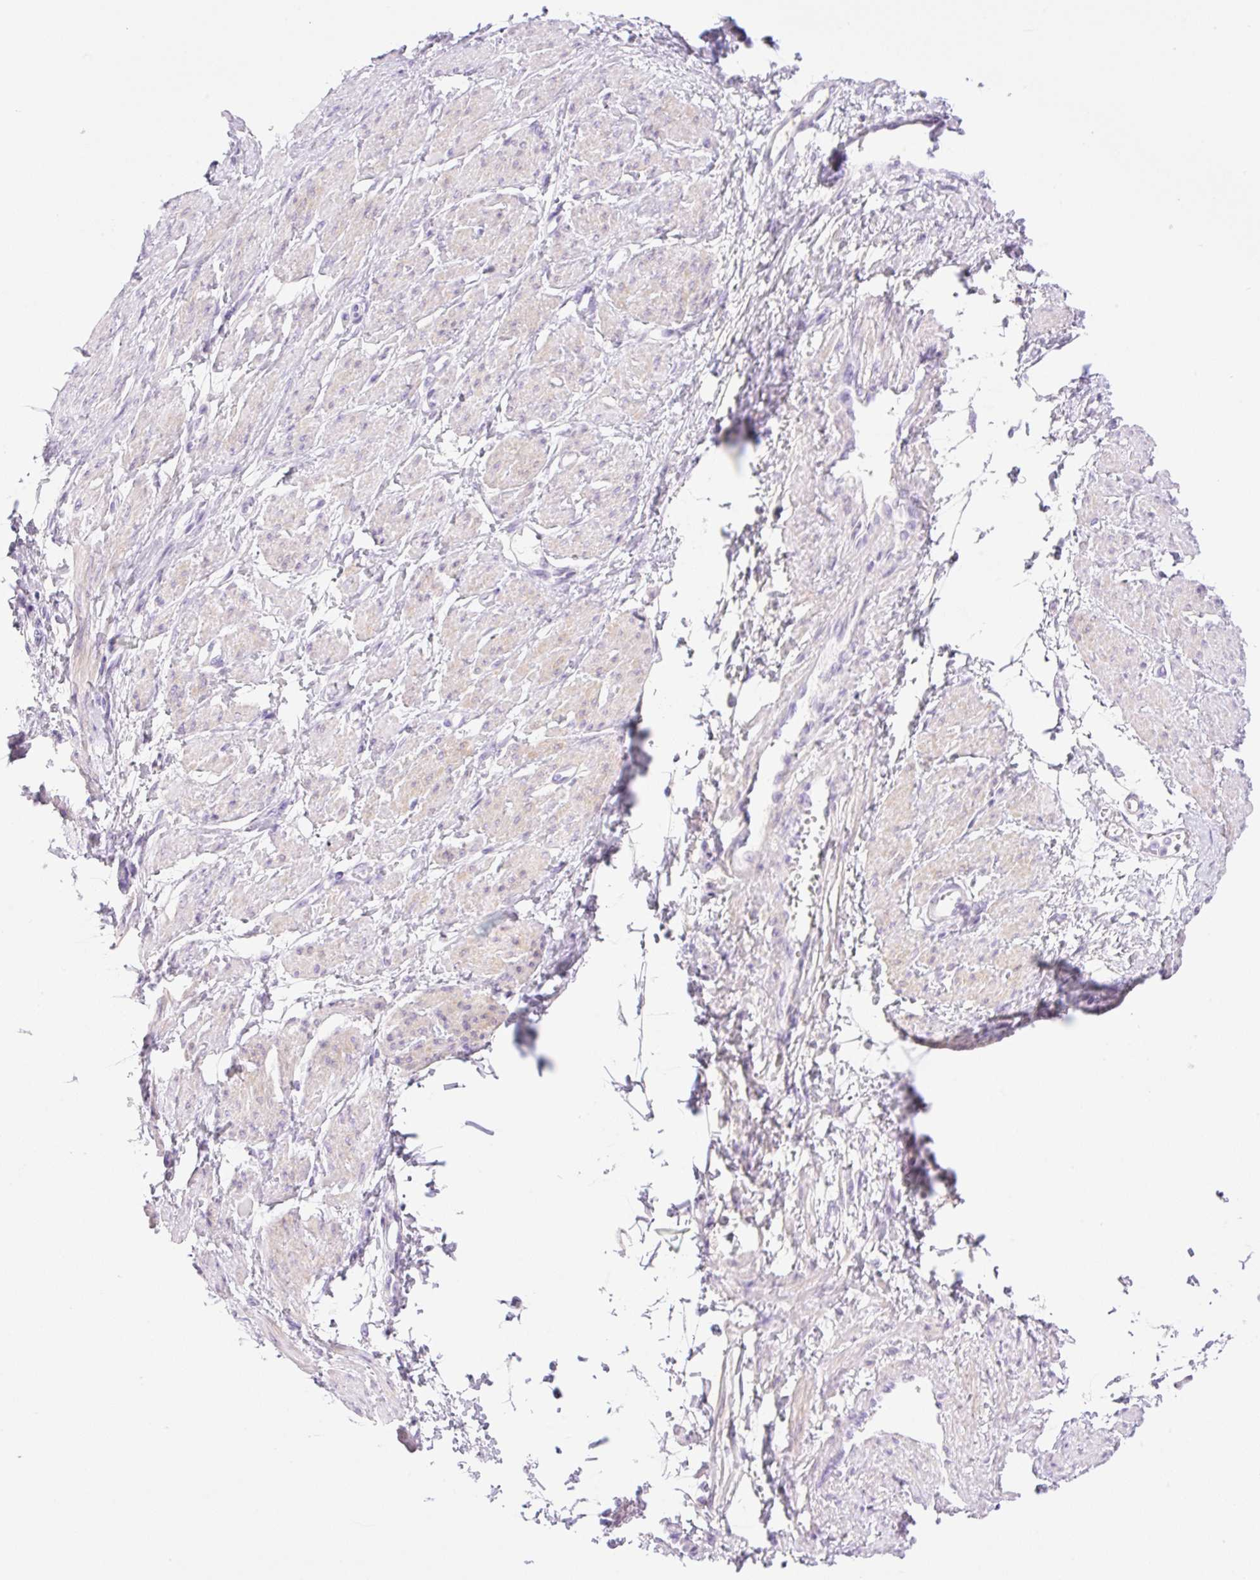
{"staining": {"intensity": "weak", "quantity": "25%-75%", "location": "cytoplasmic/membranous"}, "tissue": "smooth muscle", "cell_type": "Smooth muscle cells", "image_type": "normal", "snomed": [{"axis": "morphology", "description": "Normal tissue, NOS"}, {"axis": "topography", "description": "Smooth muscle"}, {"axis": "topography", "description": "Uterus"}], "caption": "Normal smooth muscle demonstrates weak cytoplasmic/membranous expression in approximately 25%-75% of smooth muscle cells, visualized by immunohistochemistry.", "gene": "PALM3", "patient": {"sex": "female", "age": 39}}